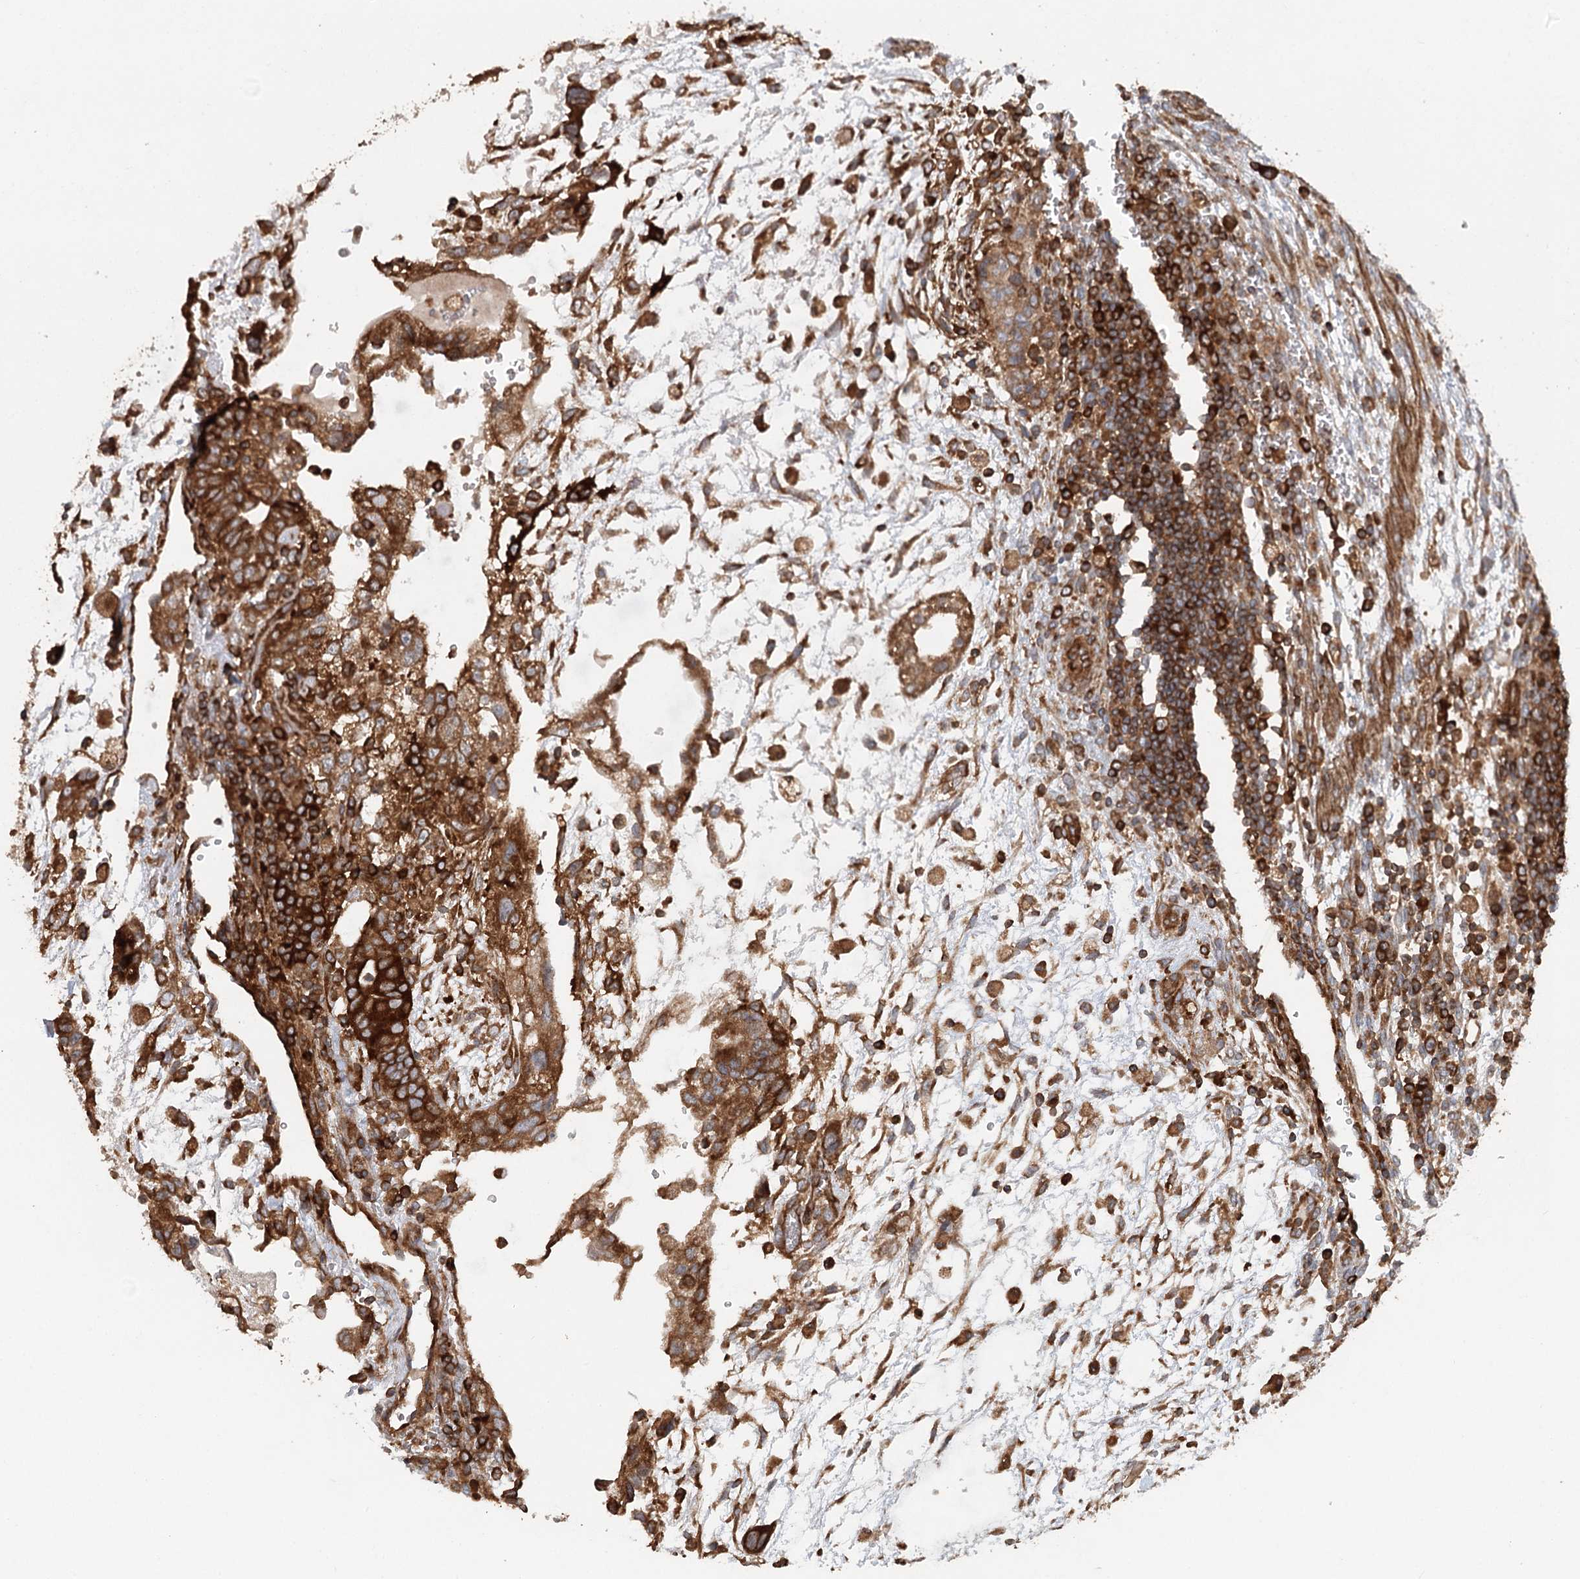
{"staining": {"intensity": "strong", "quantity": ">75%", "location": "cytoplasmic/membranous"}, "tissue": "testis cancer", "cell_type": "Tumor cells", "image_type": "cancer", "snomed": [{"axis": "morphology", "description": "Carcinoma, Embryonal, NOS"}, {"axis": "topography", "description": "Testis"}], "caption": "An immunohistochemistry histopathology image of neoplastic tissue is shown. Protein staining in brown shows strong cytoplasmic/membranous positivity in embryonal carcinoma (testis) within tumor cells.", "gene": "PAIP2", "patient": {"sex": "male", "age": 36}}